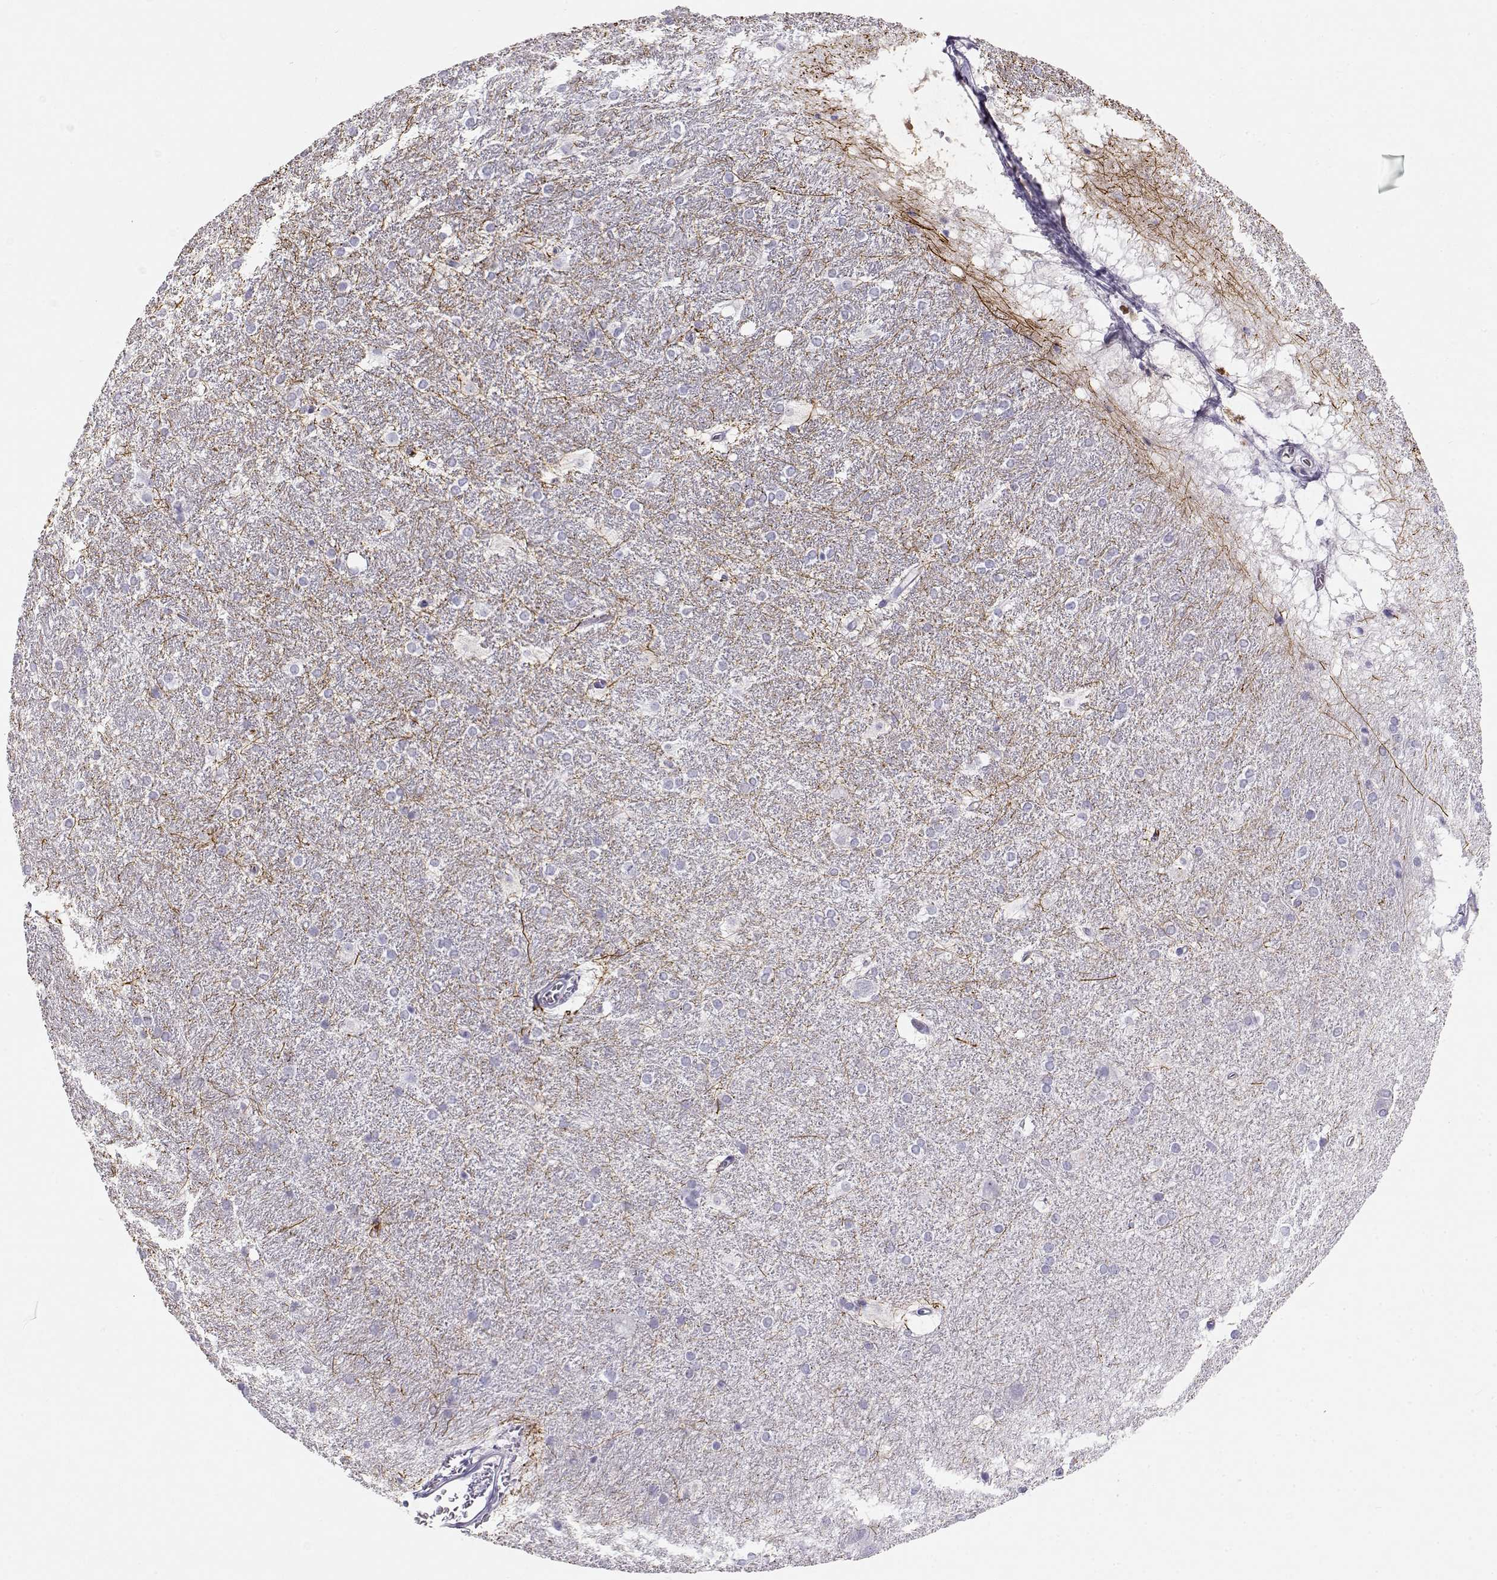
{"staining": {"intensity": "negative", "quantity": "none", "location": "none"}, "tissue": "hippocampus", "cell_type": "Glial cells", "image_type": "normal", "snomed": [{"axis": "morphology", "description": "Normal tissue, NOS"}, {"axis": "topography", "description": "Cerebral cortex"}, {"axis": "topography", "description": "Hippocampus"}], "caption": "A histopathology image of hippocampus stained for a protein demonstrates no brown staining in glial cells. (DAB immunohistochemistry (IHC) with hematoxylin counter stain).", "gene": "OPN5", "patient": {"sex": "female", "age": 19}}